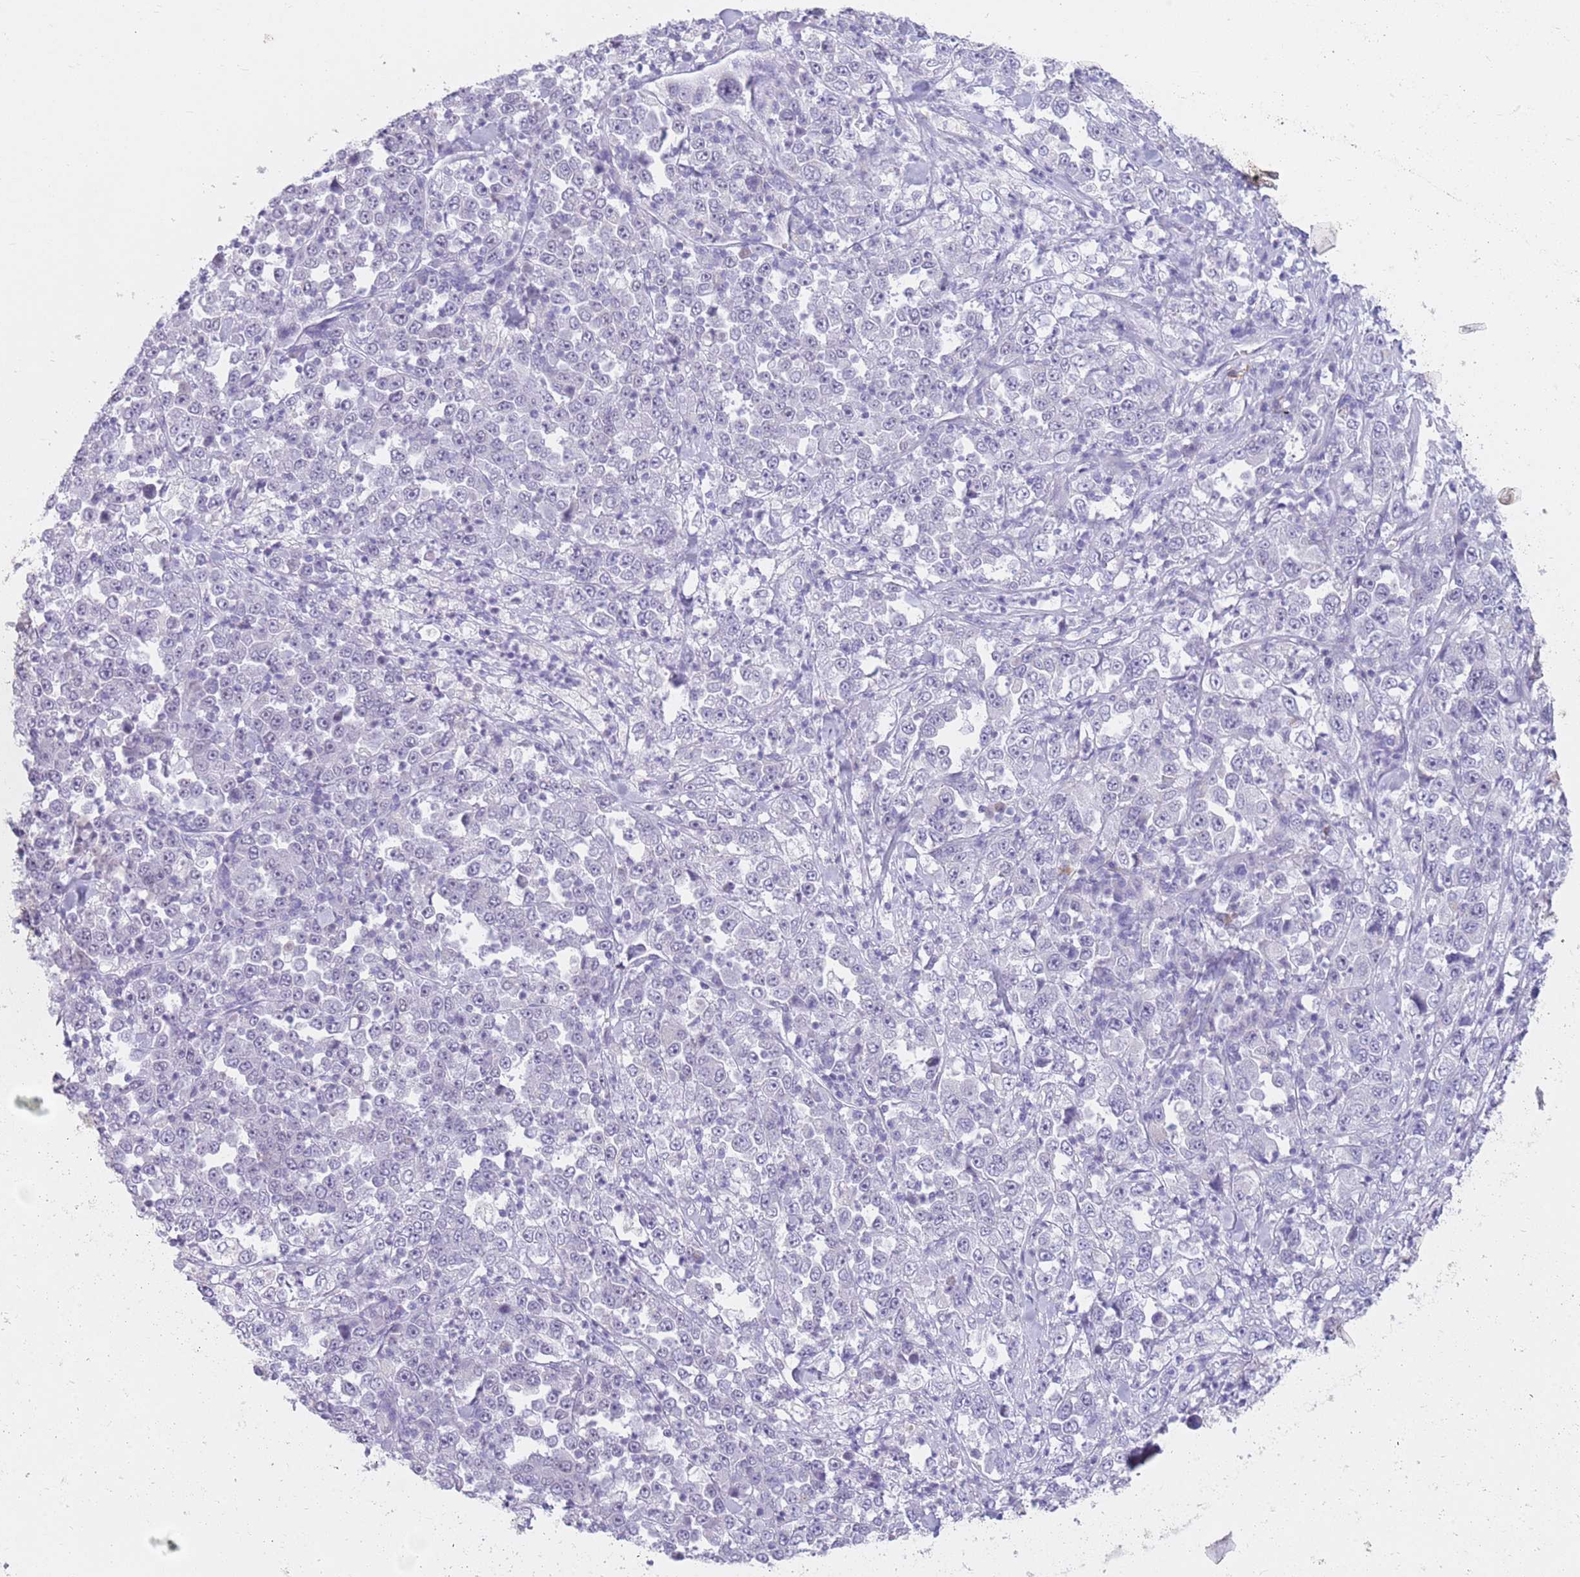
{"staining": {"intensity": "negative", "quantity": "none", "location": "none"}, "tissue": "stomach cancer", "cell_type": "Tumor cells", "image_type": "cancer", "snomed": [{"axis": "morphology", "description": "Normal tissue, NOS"}, {"axis": "morphology", "description": "Adenocarcinoma, NOS"}, {"axis": "topography", "description": "Stomach, upper"}, {"axis": "topography", "description": "Stomach"}], "caption": "Adenocarcinoma (stomach) stained for a protein using immunohistochemistry (IHC) shows no positivity tumor cells.", "gene": "ZNF574", "patient": {"sex": "male", "age": 59}}